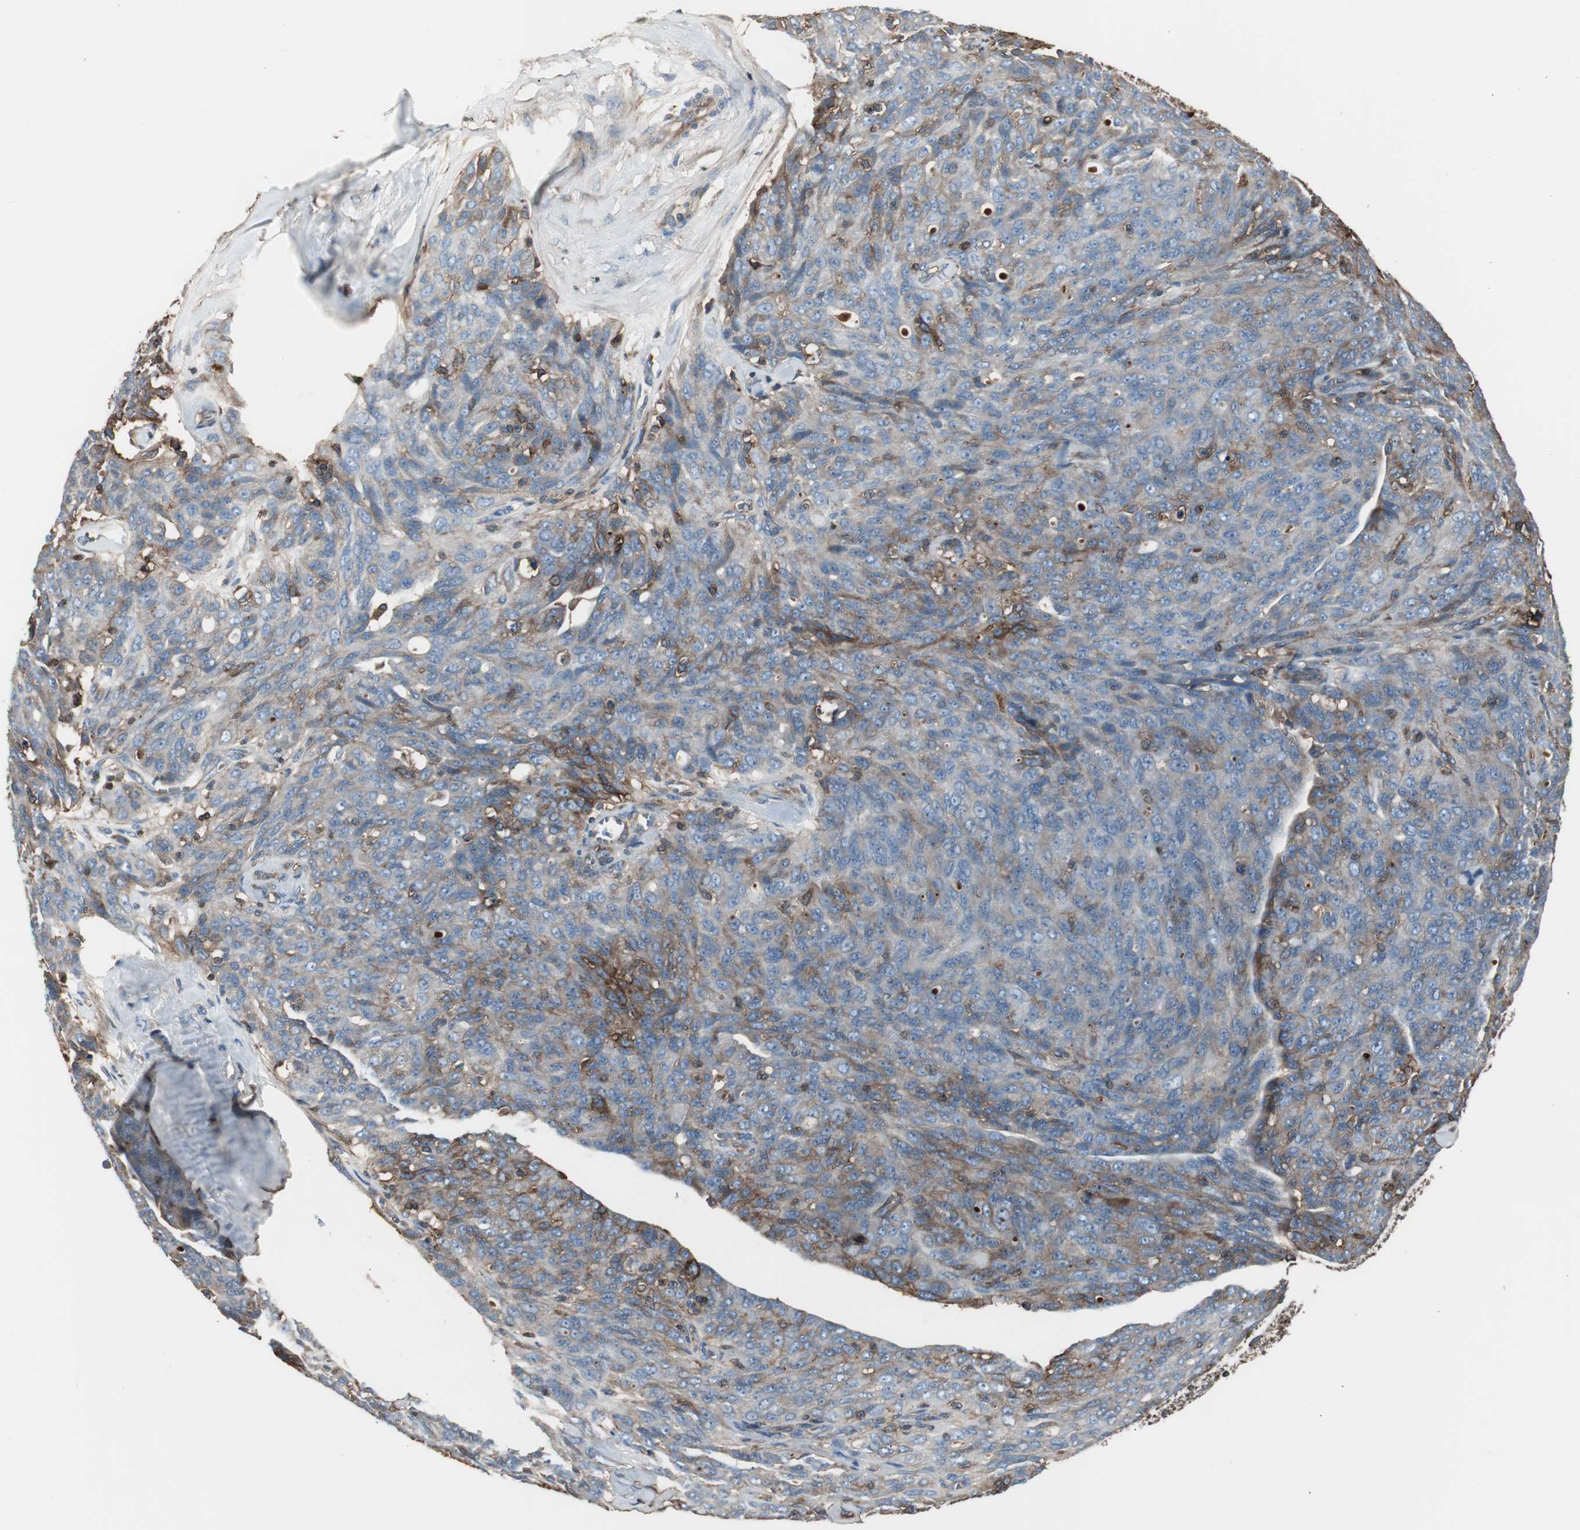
{"staining": {"intensity": "strong", "quantity": "<25%", "location": "cytoplasmic/membranous"}, "tissue": "ovarian cancer", "cell_type": "Tumor cells", "image_type": "cancer", "snomed": [{"axis": "morphology", "description": "Carcinoma, endometroid"}, {"axis": "topography", "description": "Ovary"}], "caption": "Protein analysis of ovarian endometroid carcinoma tissue displays strong cytoplasmic/membranous staining in approximately <25% of tumor cells.", "gene": "B2M", "patient": {"sex": "female", "age": 60}}